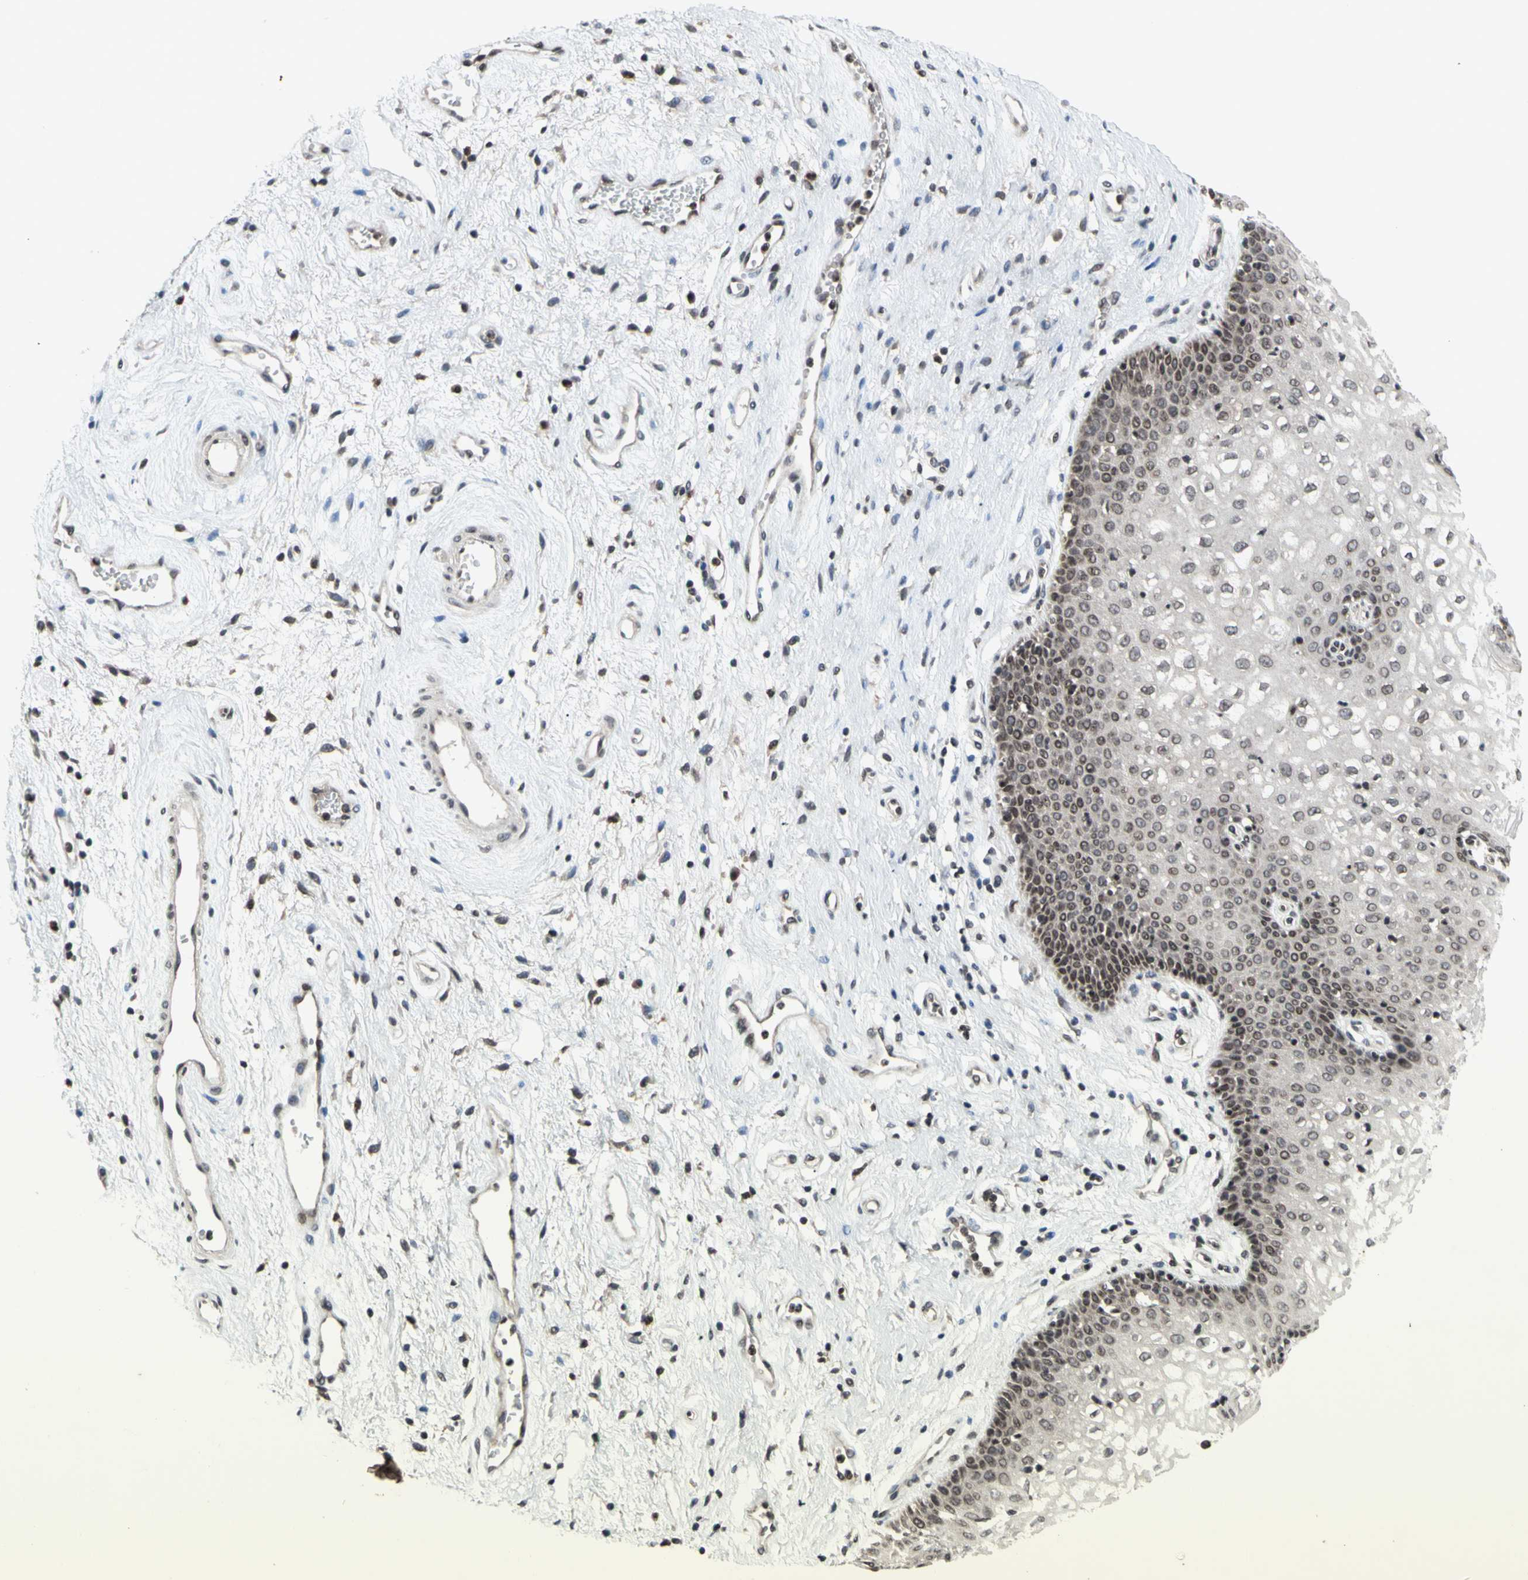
{"staining": {"intensity": "weak", "quantity": "25%-75%", "location": "cytoplasmic/membranous,nuclear"}, "tissue": "vagina", "cell_type": "Squamous epithelial cells", "image_type": "normal", "snomed": [{"axis": "morphology", "description": "Normal tissue, NOS"}, {"axis": "topography", "description": "Vagina"}], "caption": "This image displays normal vagina stained with IHC to label a protein in brown. The cytoplasmic/membranous,nuclear of squamous epithelial cells show weak positivity for the protein. Nuclei are counter-stained blue.", "gene": "XPO1", "patient": {"sex": "female", "age": 34}}